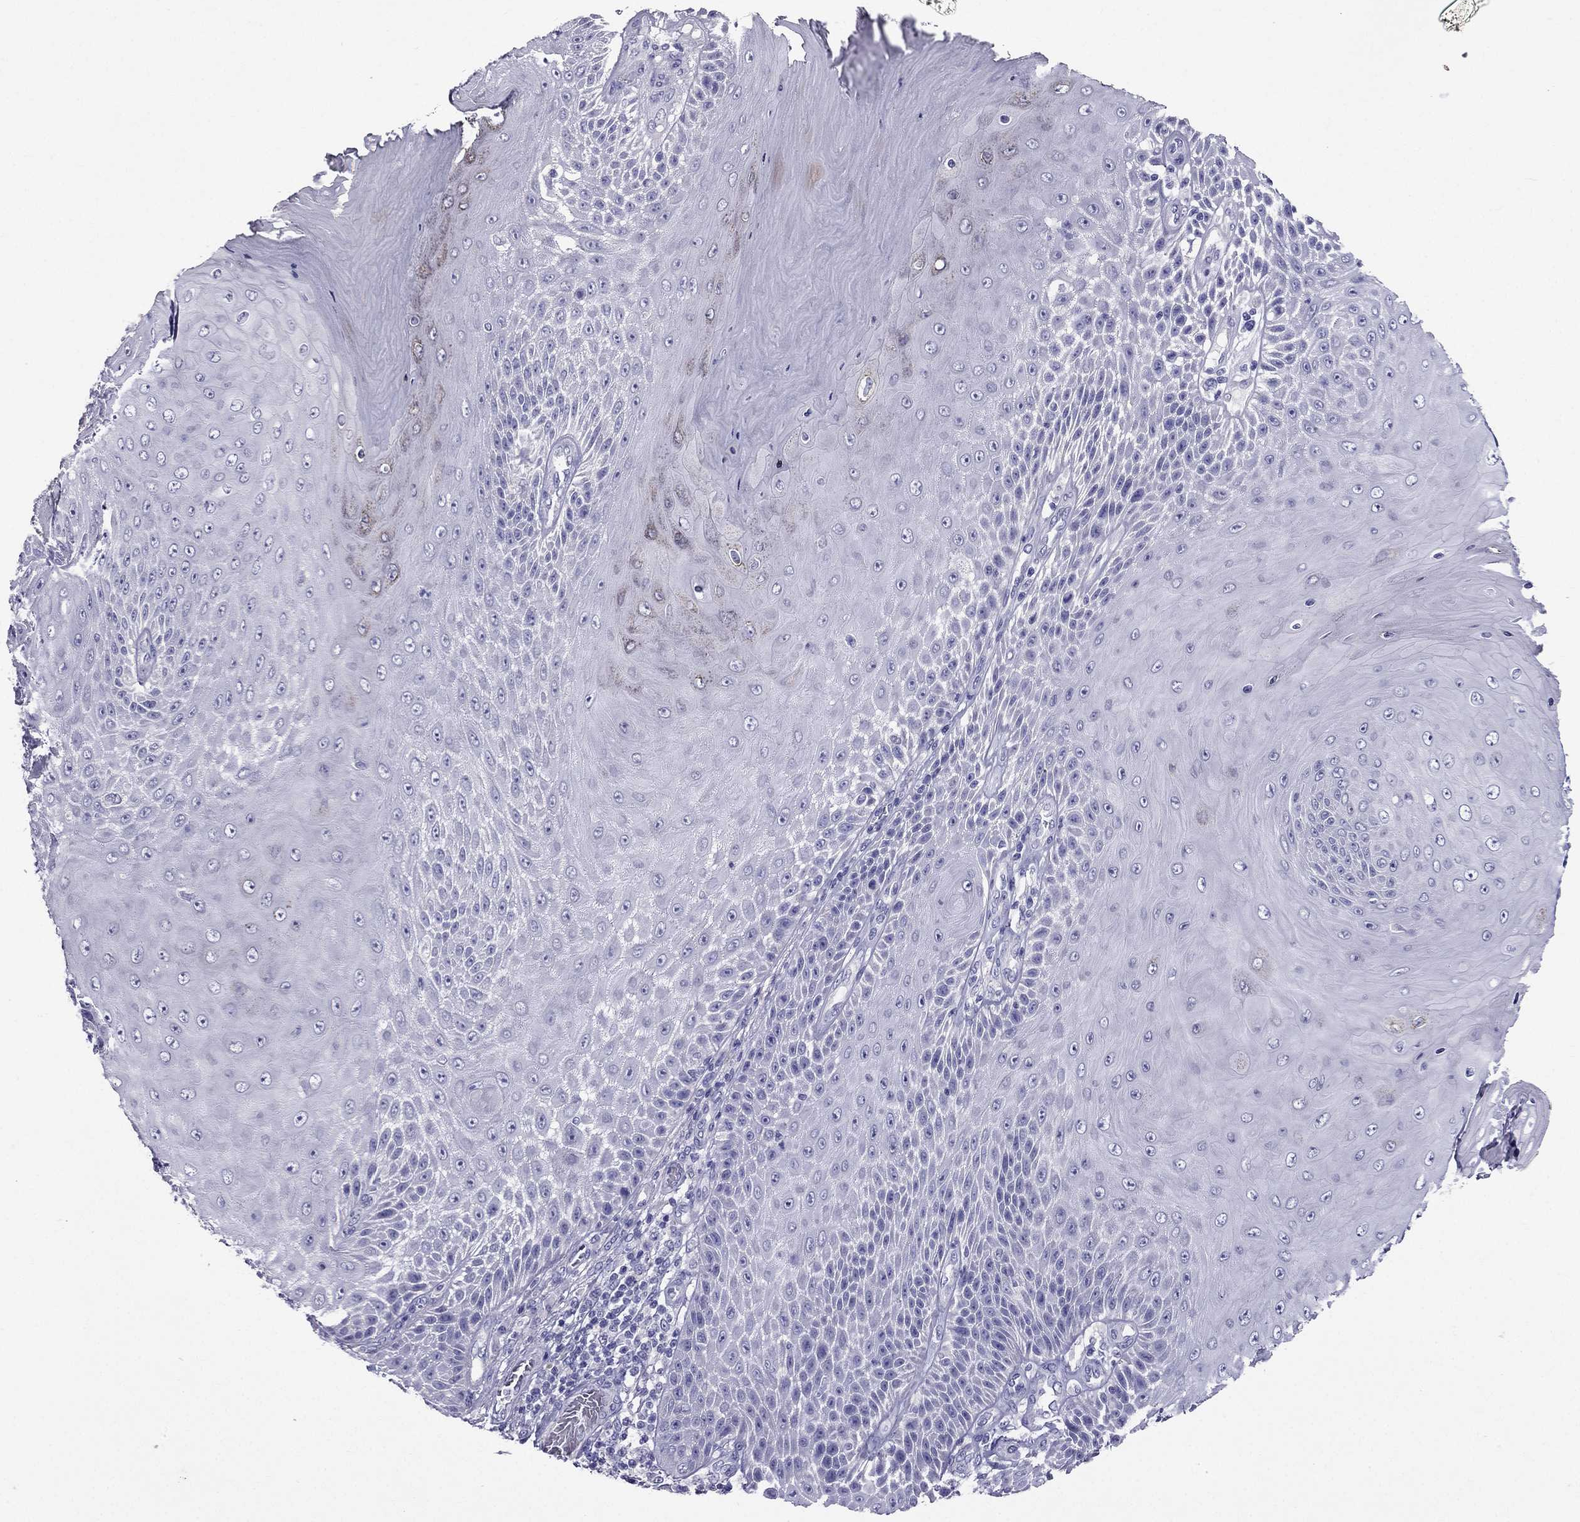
{"staining": {"intensity": "negative", "quantity": "none", "location": "none"}, "tissue": "skin cancer", "cell_type": "Tumor cells", "image_type": "cancer", "snomed": [{"axis": "morphology", "description": "Squamous cell carcinoma, NOS"}, {"axis": "topography", "description": "Skin"}], "caption": "Tumor cells show no significant expression in squamous cell carcinoma (skin).", "gene": "ZNF541", "patient": {"sex": "male", "age": 62}}